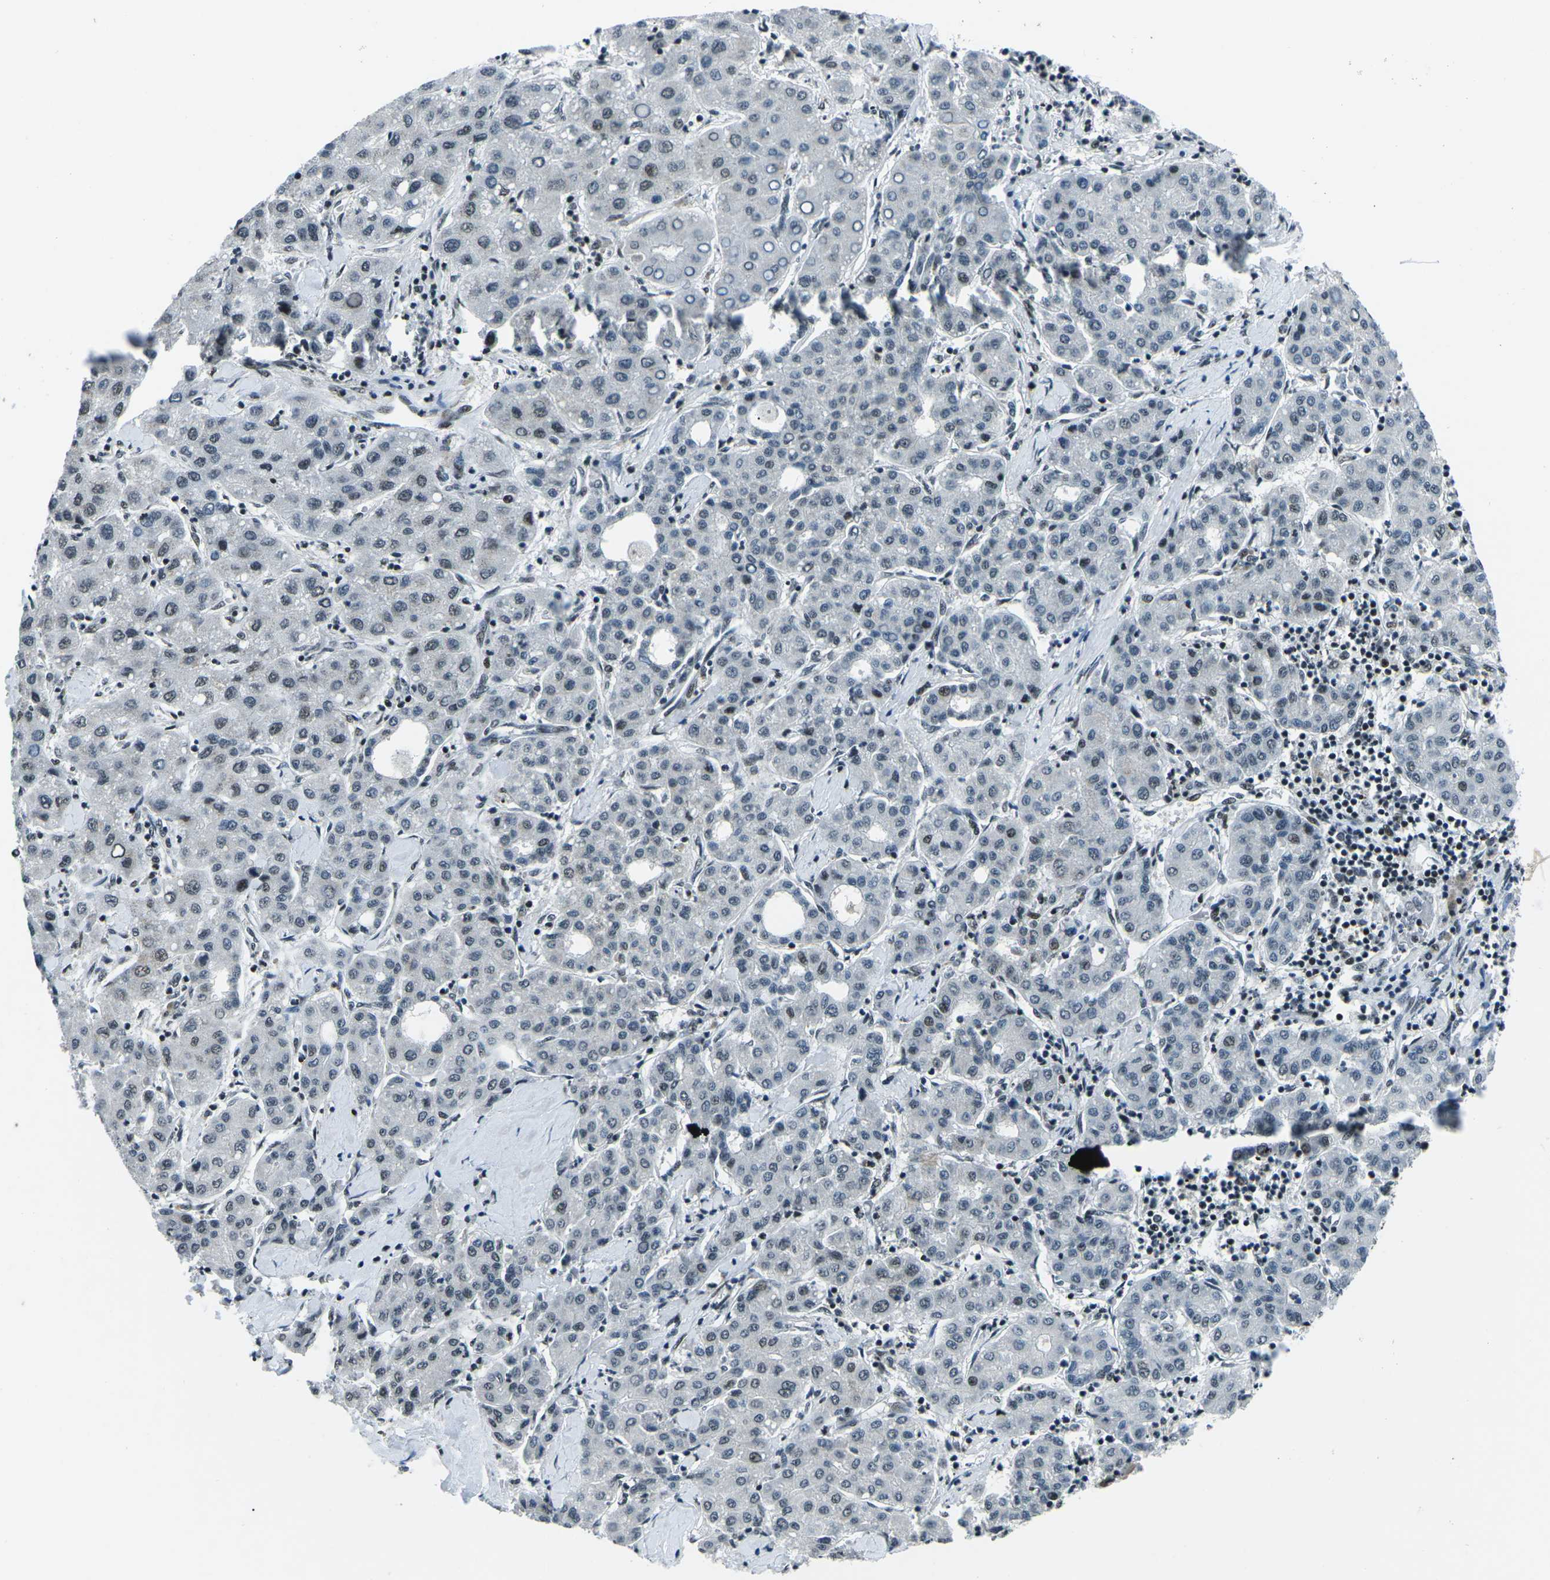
{"staining": {"intensity": "moderate", "quantity": "<25%", "location": "nuclear"}, "tissue": "liver cancer", "cell_type": "Tumor cells", "image_type": "cancer", "snomed": [{"axis": "morphology", "description": "Carcinoma, Hepatocellular, NOS"}, {"axis": "topography", "description": "Liver"}], "caption": "An IHC histopathology image of tumor tissue is shown. Protein staining in brown labels moderate nuclear positivity in liver cancer within tumor cells.", "gene": "RBL2", "patient": {"sex": "male", "age": 65}}